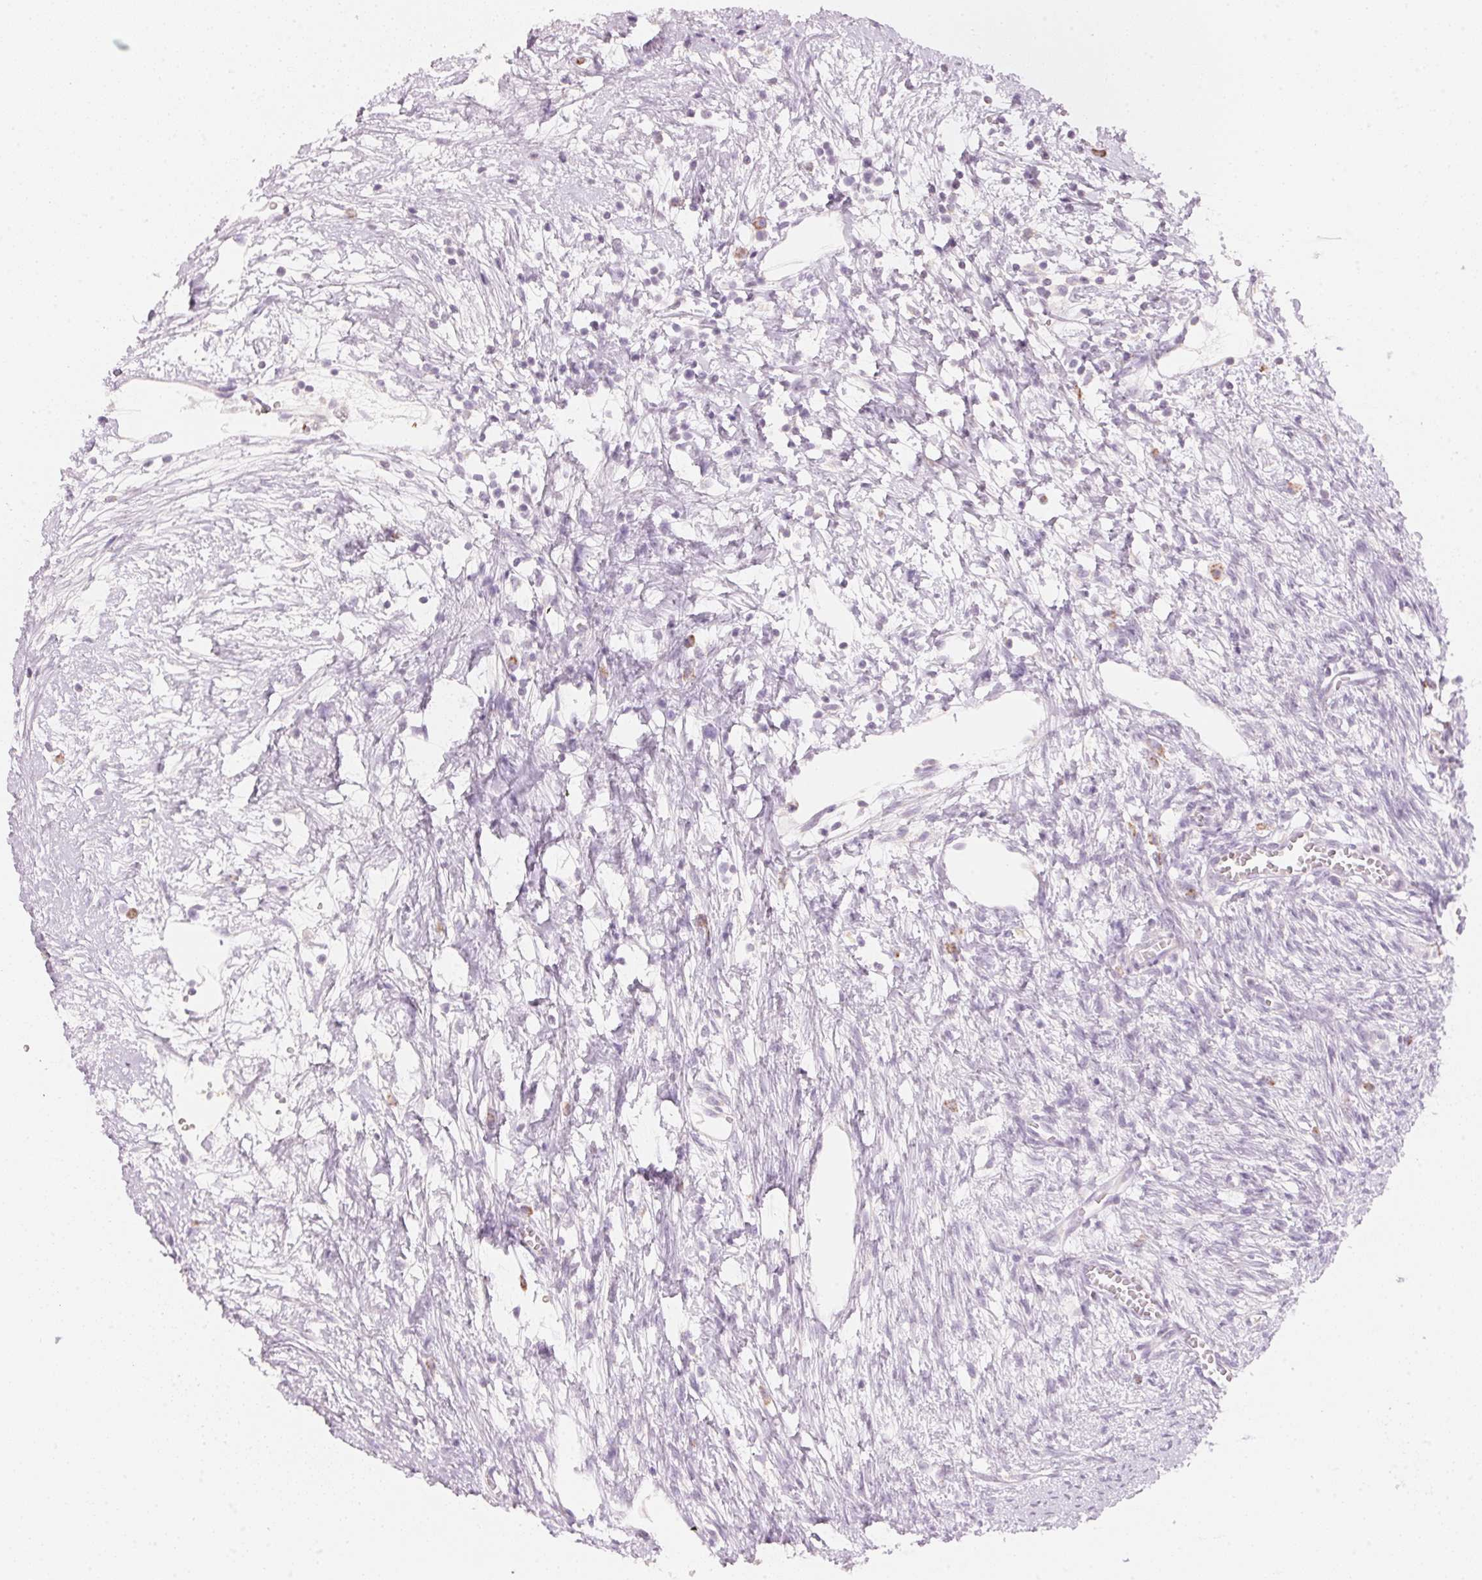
{"staining": {"intensity": "negative", "quantity": "none", "location": "none"}, "tissue": "ovary", "cell_type": "Follicle cells", "image_type": "normal", "snomed": [{"axis": "morphology", "description": "Normal tissue, NOS"}, {"axis": "topography", "description": "Ovary"}], "caption": "Follicle cells show no significant expression in benign ovary. The staining was performed using DAB to visualize the protein expression in brown, while the nuclei were stained in blue with hematoxylin (Magnification: 20x).", "gene": "HOXB13", "patient": {"sex": "female", "age": 41}}